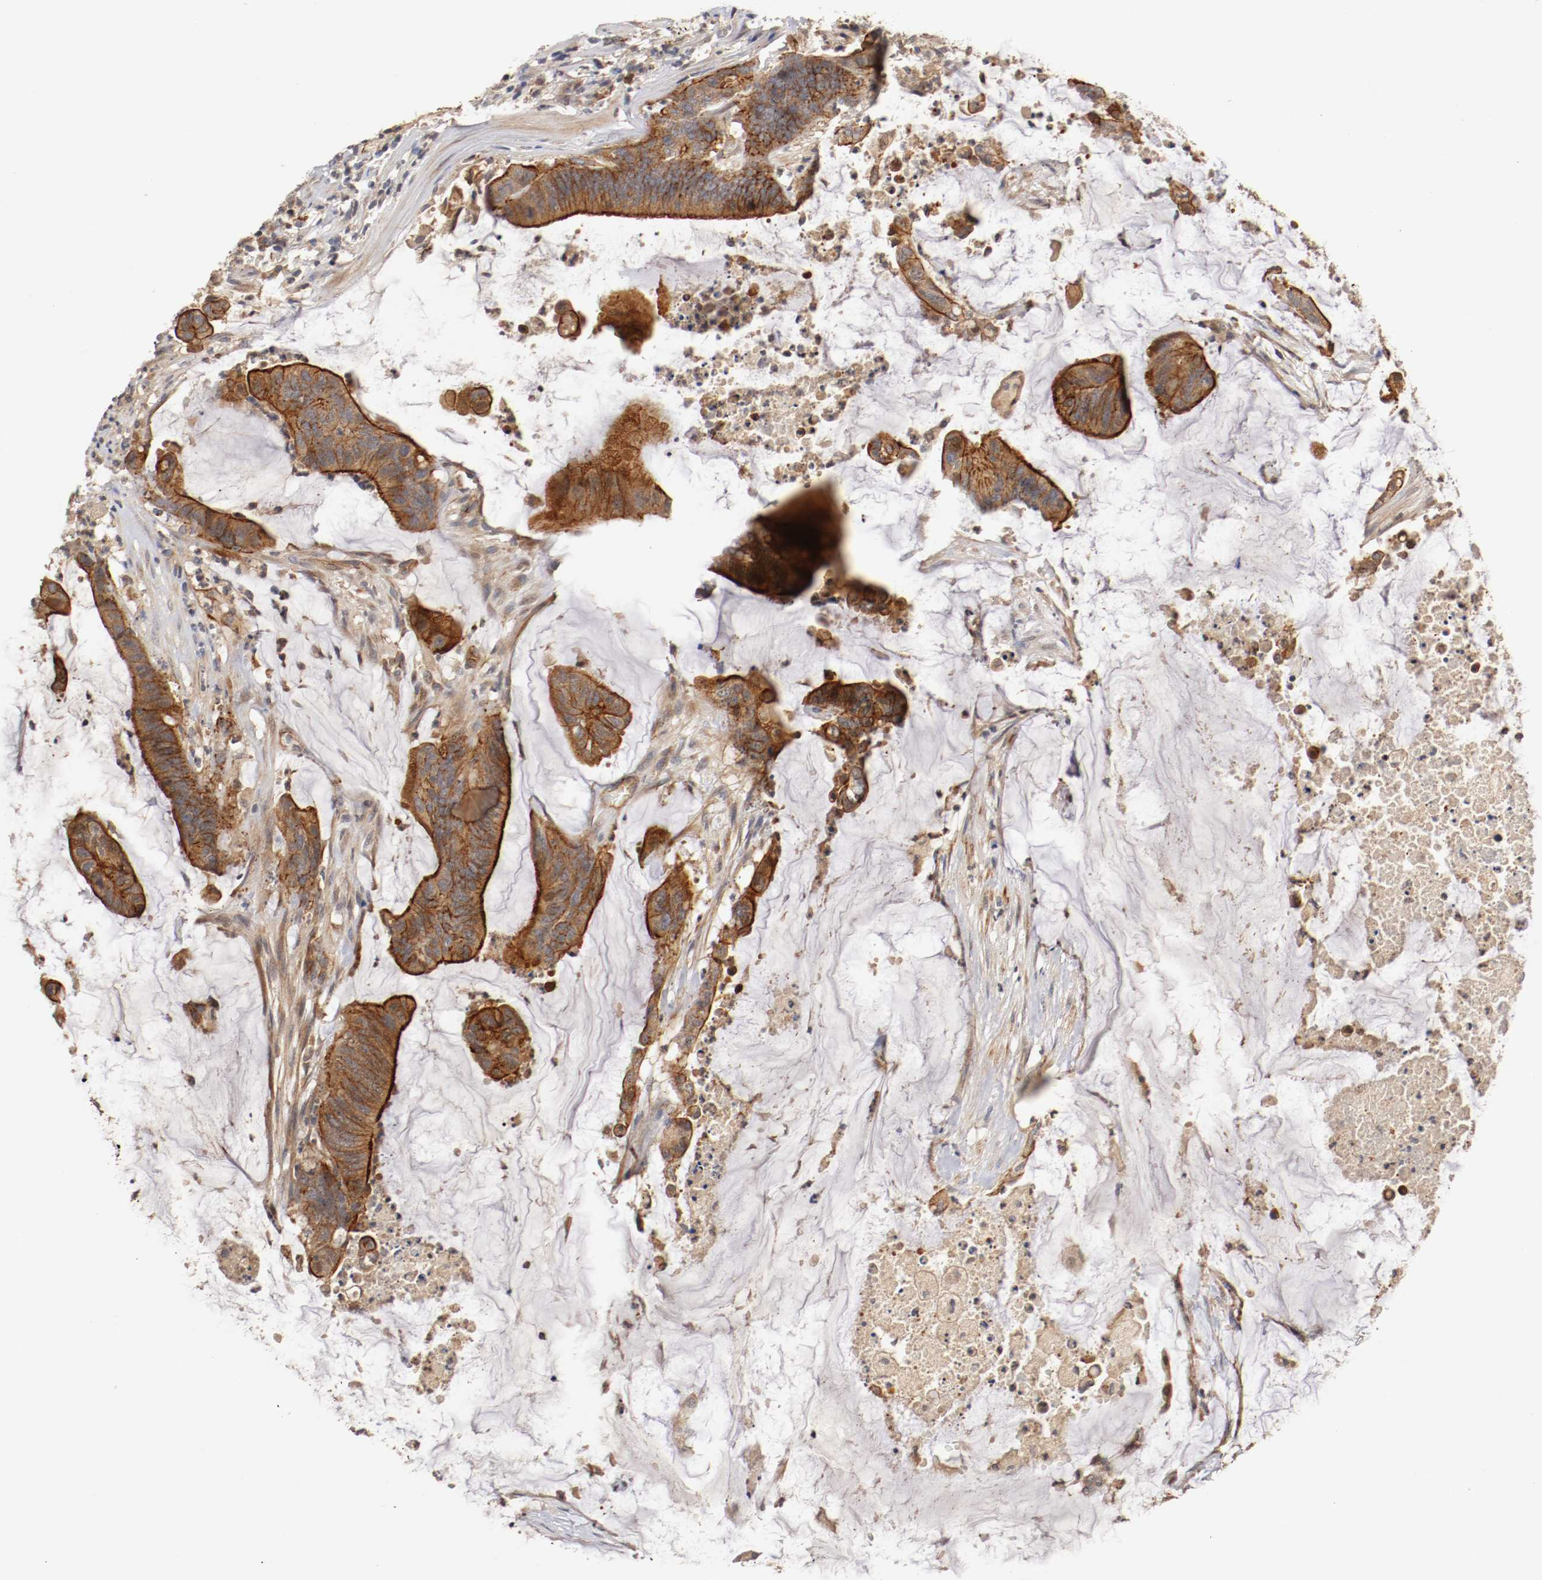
{"staining": {"intensity": "strong", "quantity": ">75%", "location": "cytoplasmic/membranous"}, "tissue": "colorectal cancer", "cell_type": "Tumor cells", "image_type": "cancer", "snomed": [{"axis": "morphology", "description": "Adenocarcinoma, NOS"}, {"axis": "topography", "description": "Rectum"}], "caption": "IHC of colorectal adenocarcinoma reveals high levels of strong cytoplasmic/membranous staining in approximately >75% of tumor cells.", "gene": "TYK2", "patient": {"sex": "female", "age": 66}}